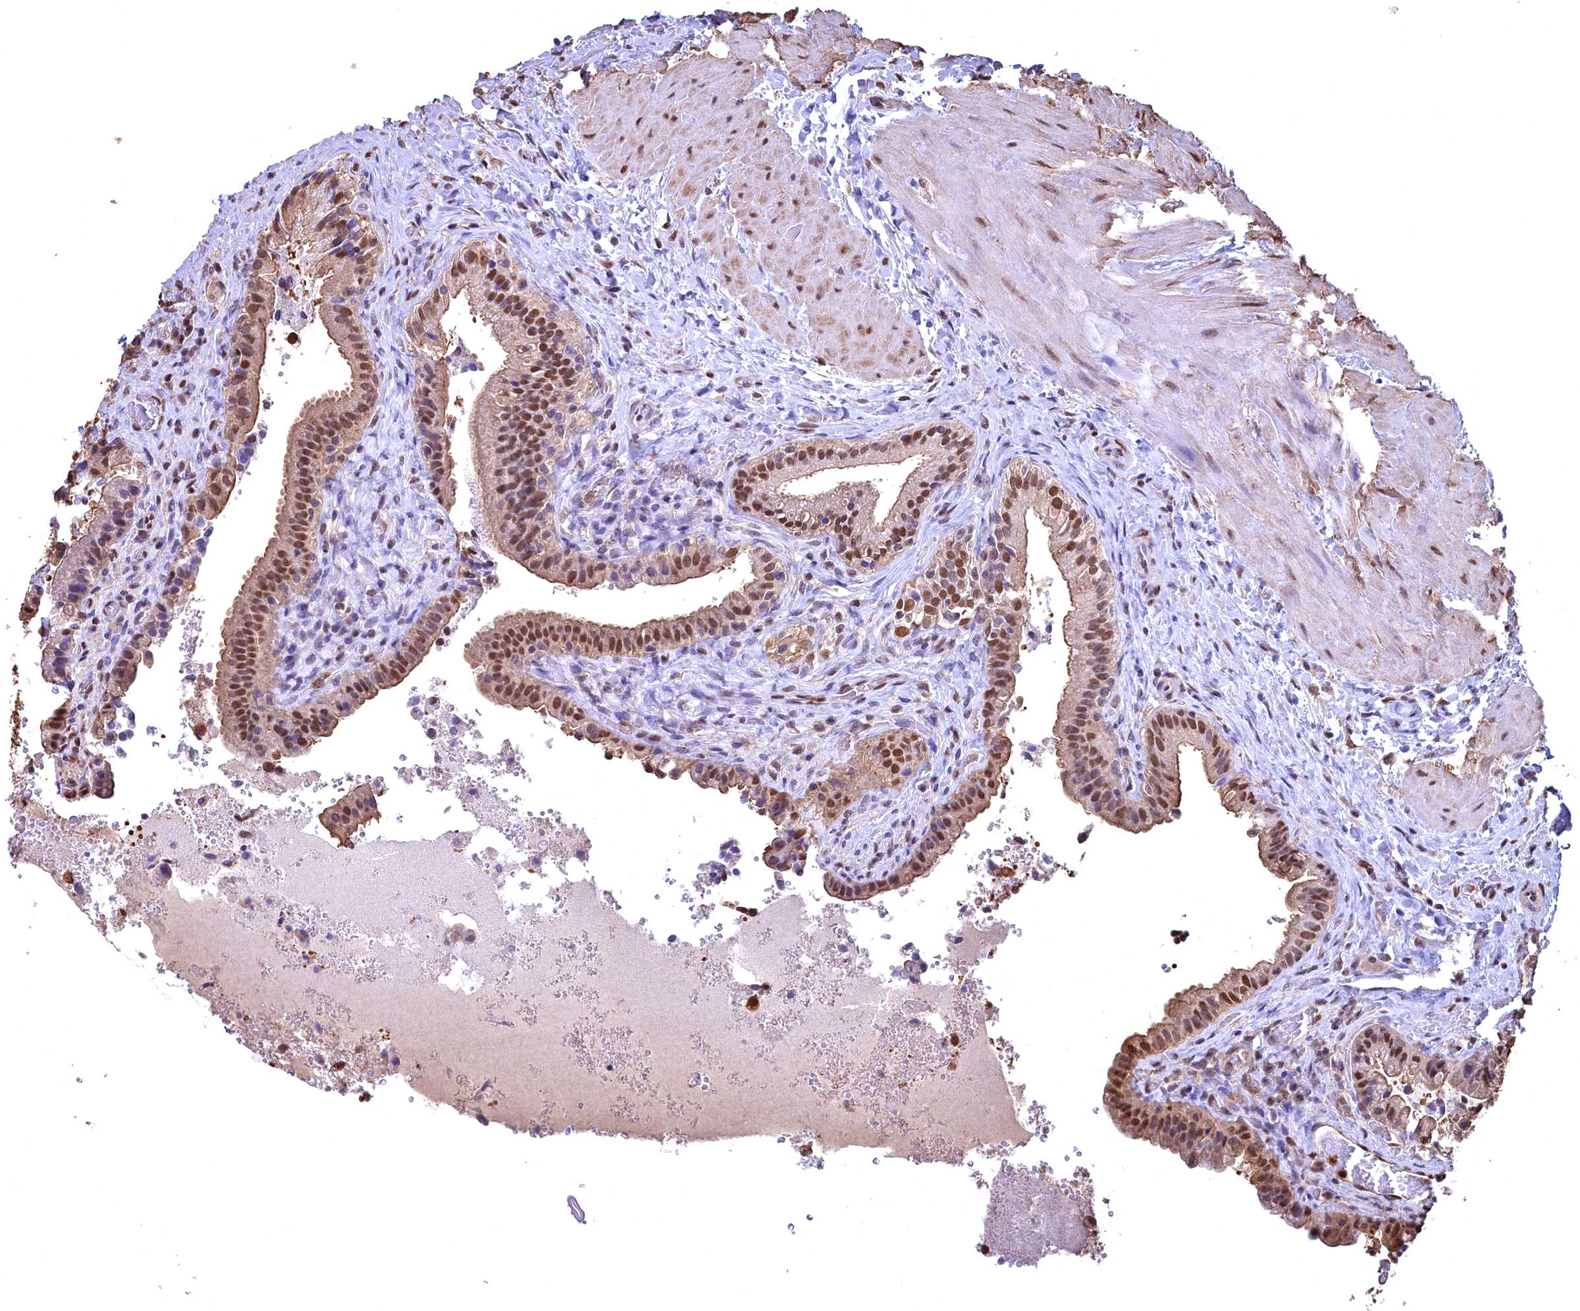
{"staining": {"intensity": "strong", "quantity": ">75%", "location": "cytoplasmic/membranous,nuclear"}, "tissue": "gallbladder", "cell_type": "Glandular cells", "image_type": "normal", "snomed": [{"axis": "morphology", "description": "Normal tissue, NOS"}, {"axis": "topography", "description": "Gallbladder"}], "caption": "Brown immunohistochemical staining in normal gallbladder demonstrates strong cytoplasmic/membranous,nuclear staining in approximately >75% of glandular cells.", "gene": "GAPDH", "patient": {"sex": "male", "age": 24}}